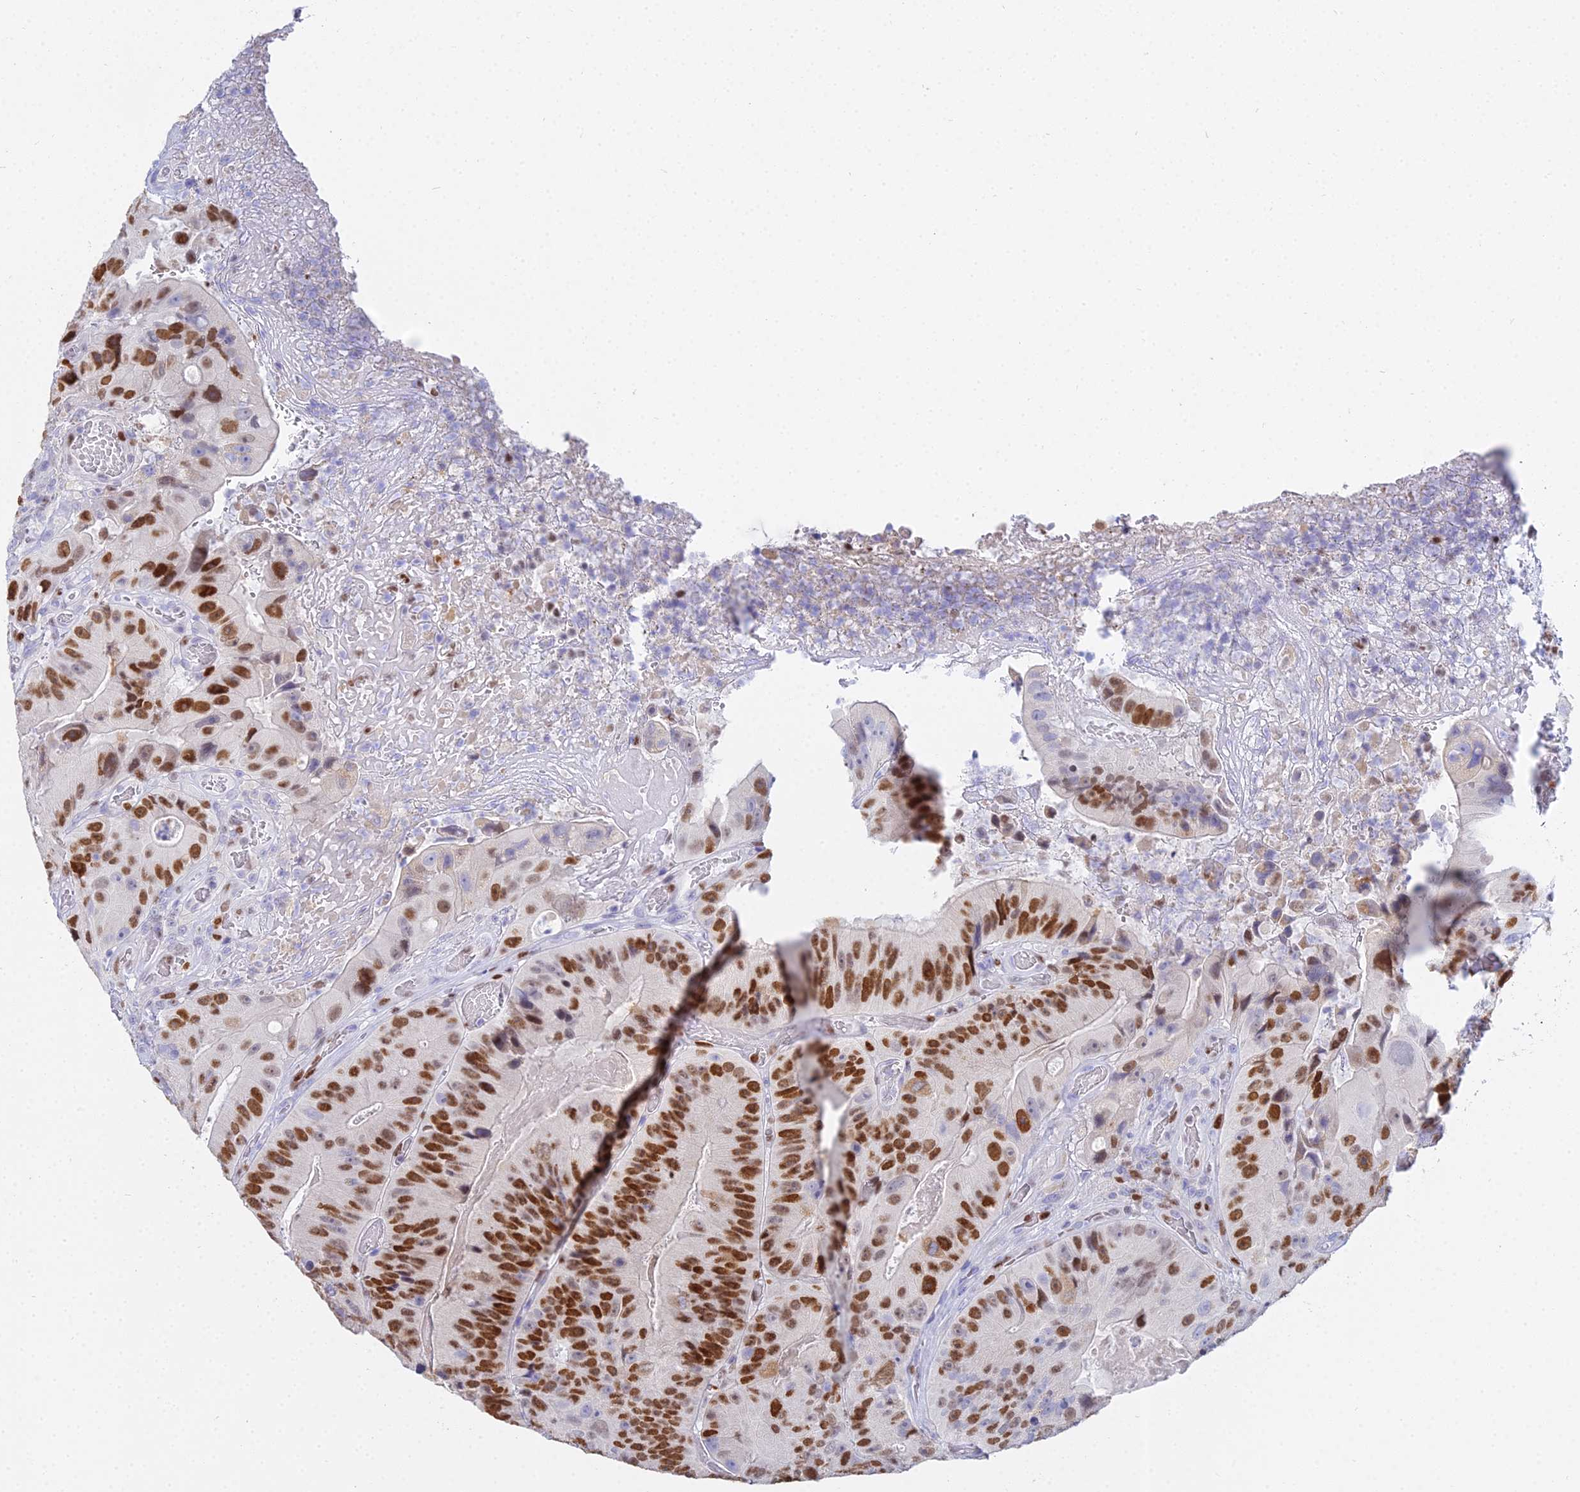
{"staining": {"intensity": "strong", "quantity": "25%-75%", "location": "nuclear"}, "tissue": "colorectal cancer", "cell_type": "Tumor cells", "image_type": "cancer", "snomed": [{"axis": "morphology", "description": "Adenocarcinoma, NOS"}, {"axis": "topography", "description": "Colon"}], "caption": "A histopathology image showing strong nuclear expression in about 25%-75% of tumor cells in colorectal cancer, as visualized by brown immunohistochemical staining.", "gene": "MCM2", "patient": {"sex": "female", "age": 86}}